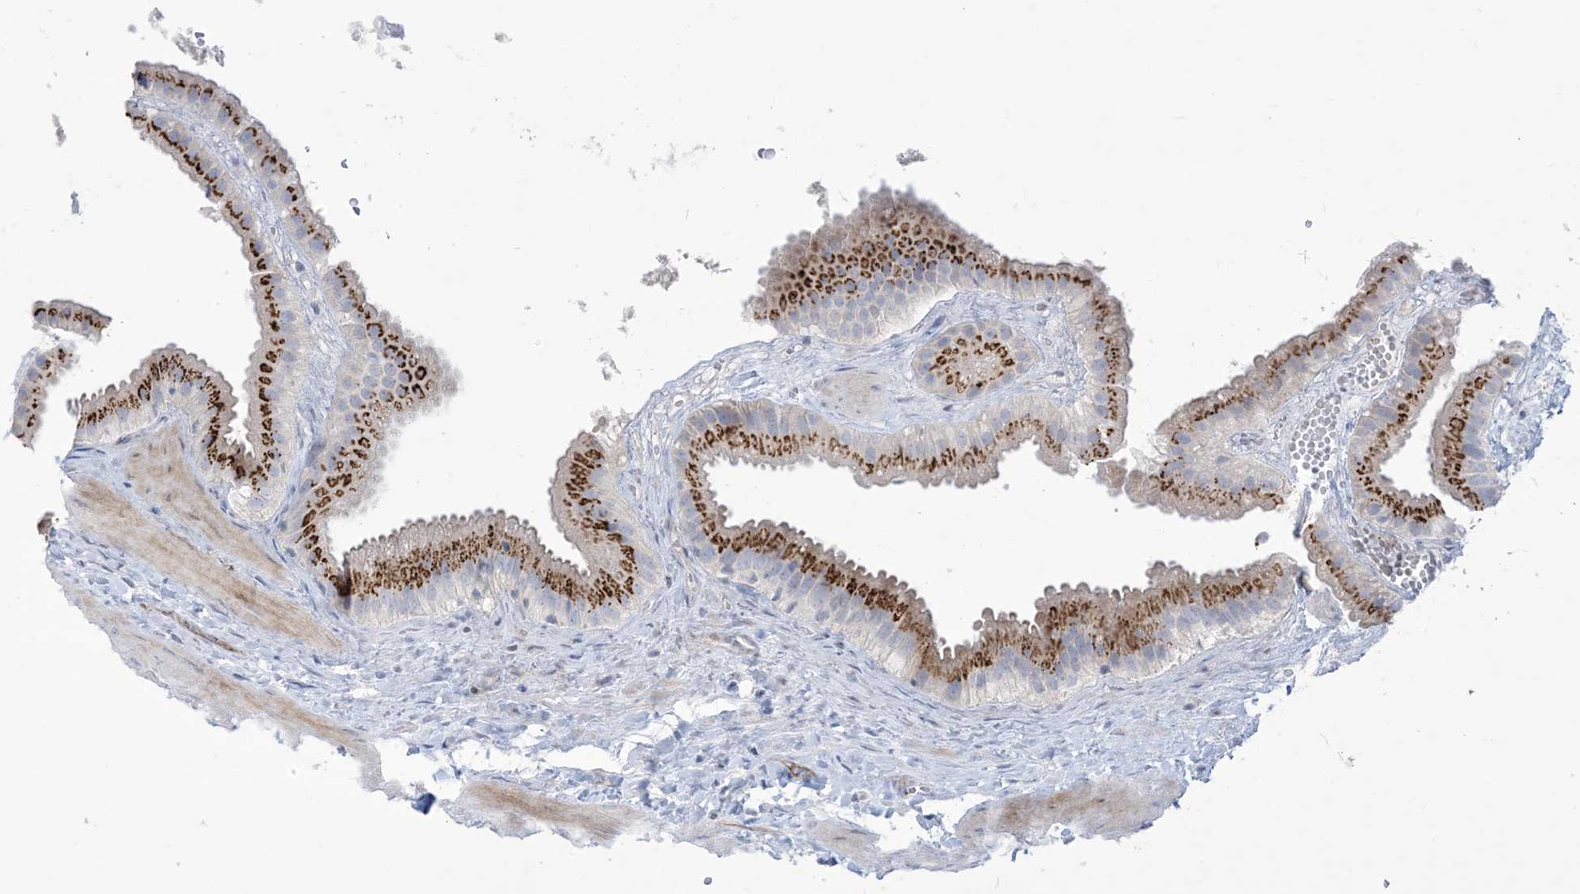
{"staining": {"intensity": "strong", "quantity": ">75%", "location": "cytoplasmic/membranous"}, "tissue": "gallbladder", "cell_type": "Glandular cells", "image_type": "normal", "snomed": [{"axis": "morphology", "description": "Normal tissue, NOS"}, {"axis": "topography", "description": "Gallbladder"}], "caption": "Immunohistochemical staining of benign gallbladder shows strong cytoplasmic/membranous protein expression in approximately >75% of glandular cells. (brown staining indicates protein expression, while blue staining denotes nuclei).", "gene": "B3GNT7", "patient": {"sex": "male", "age": 55}}